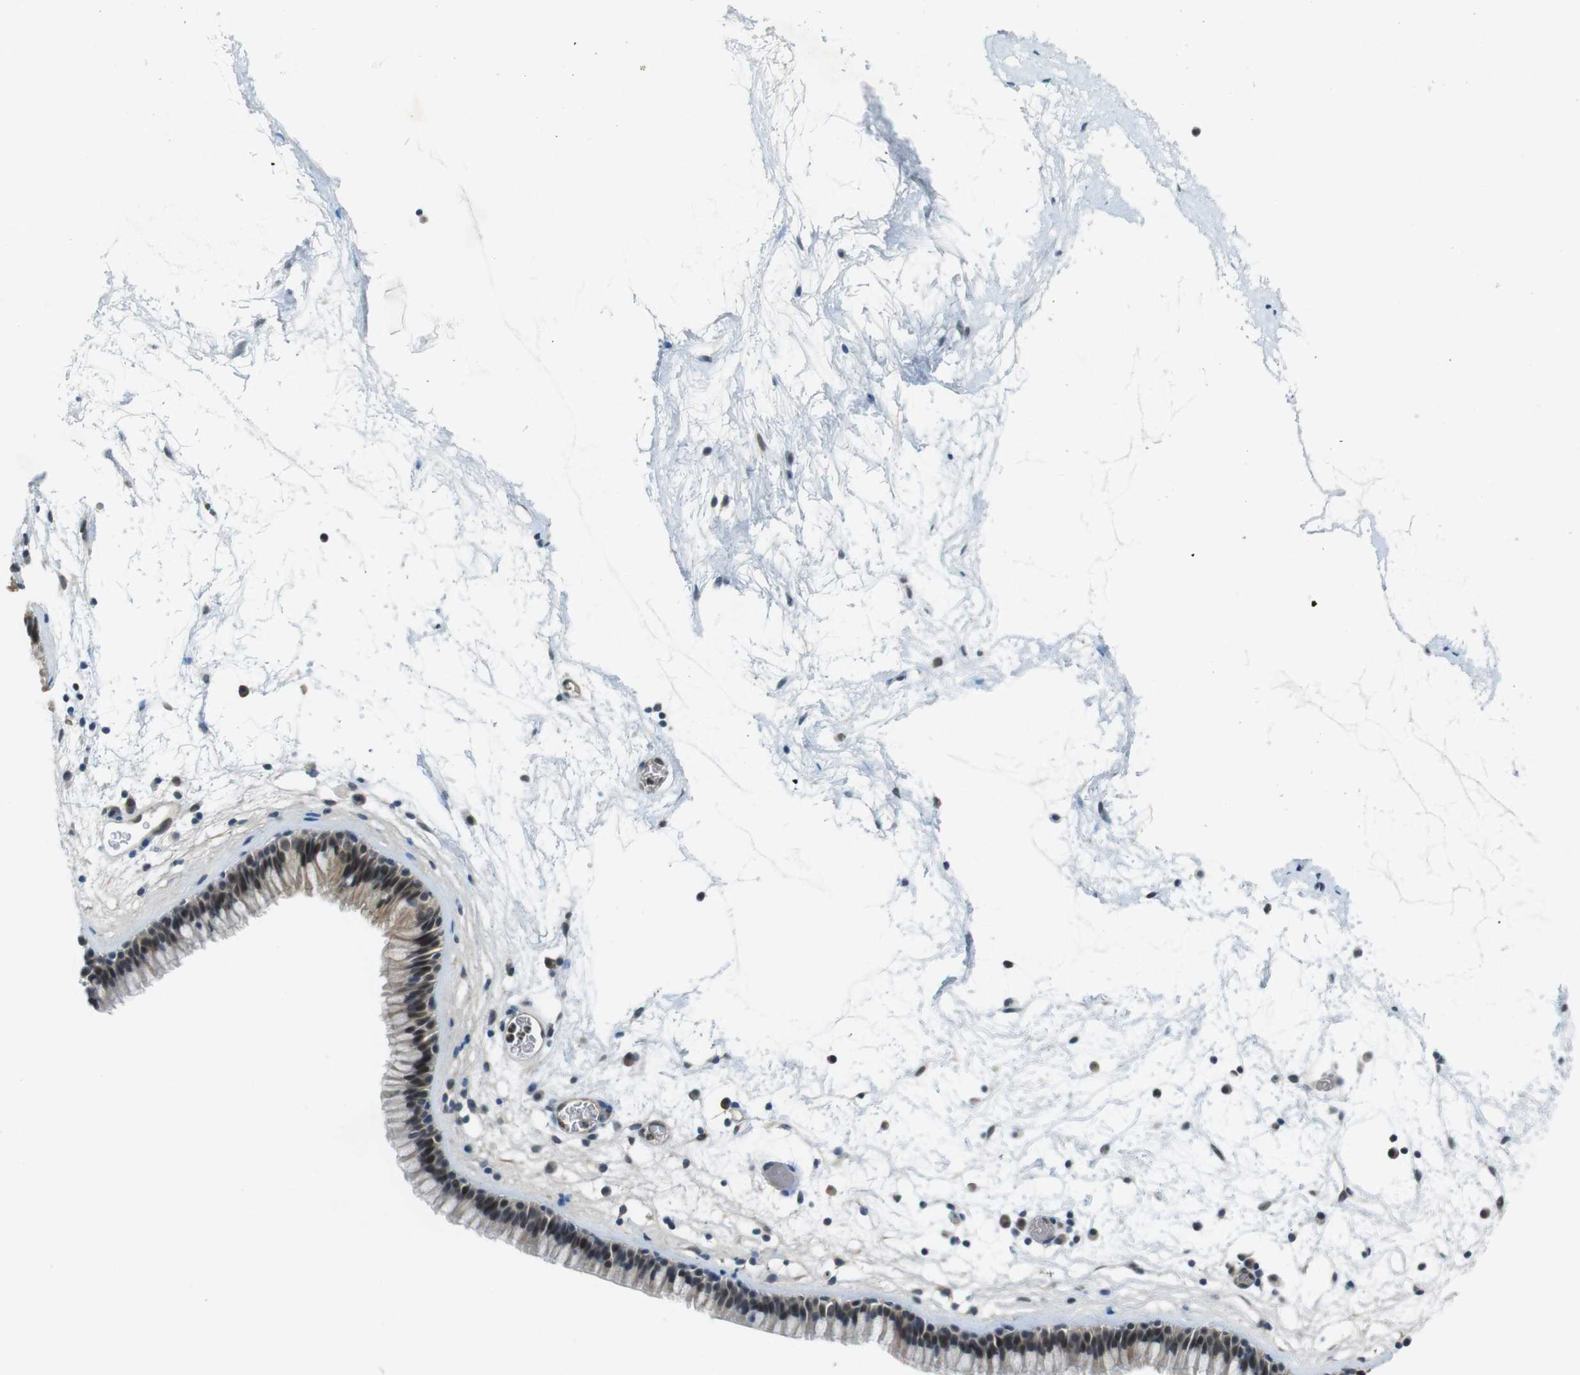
{"staining": {"intensity": "moderate", "quantity": ">75%", "location": "nuclear"}, "tissue": "nasopharynx", "cell_type": "Respiratory epithelial cells", "image_type": "normal", "snomed": [{"axis": "morphology", "description": "Normal tissue, NOS"}, {"axis": "morphology", "description": "Inflammation, NOS"}, {"axis": "topography", "description": "Nasopharynx"}], "caption": "The immunohistochemical stain shows moderate nuclear positivity in respiratory epithelial cells of unremarkable nasopharynx.", "gene": "MAPKAPK5", "patient": {"sex": "male", "age": 48}}